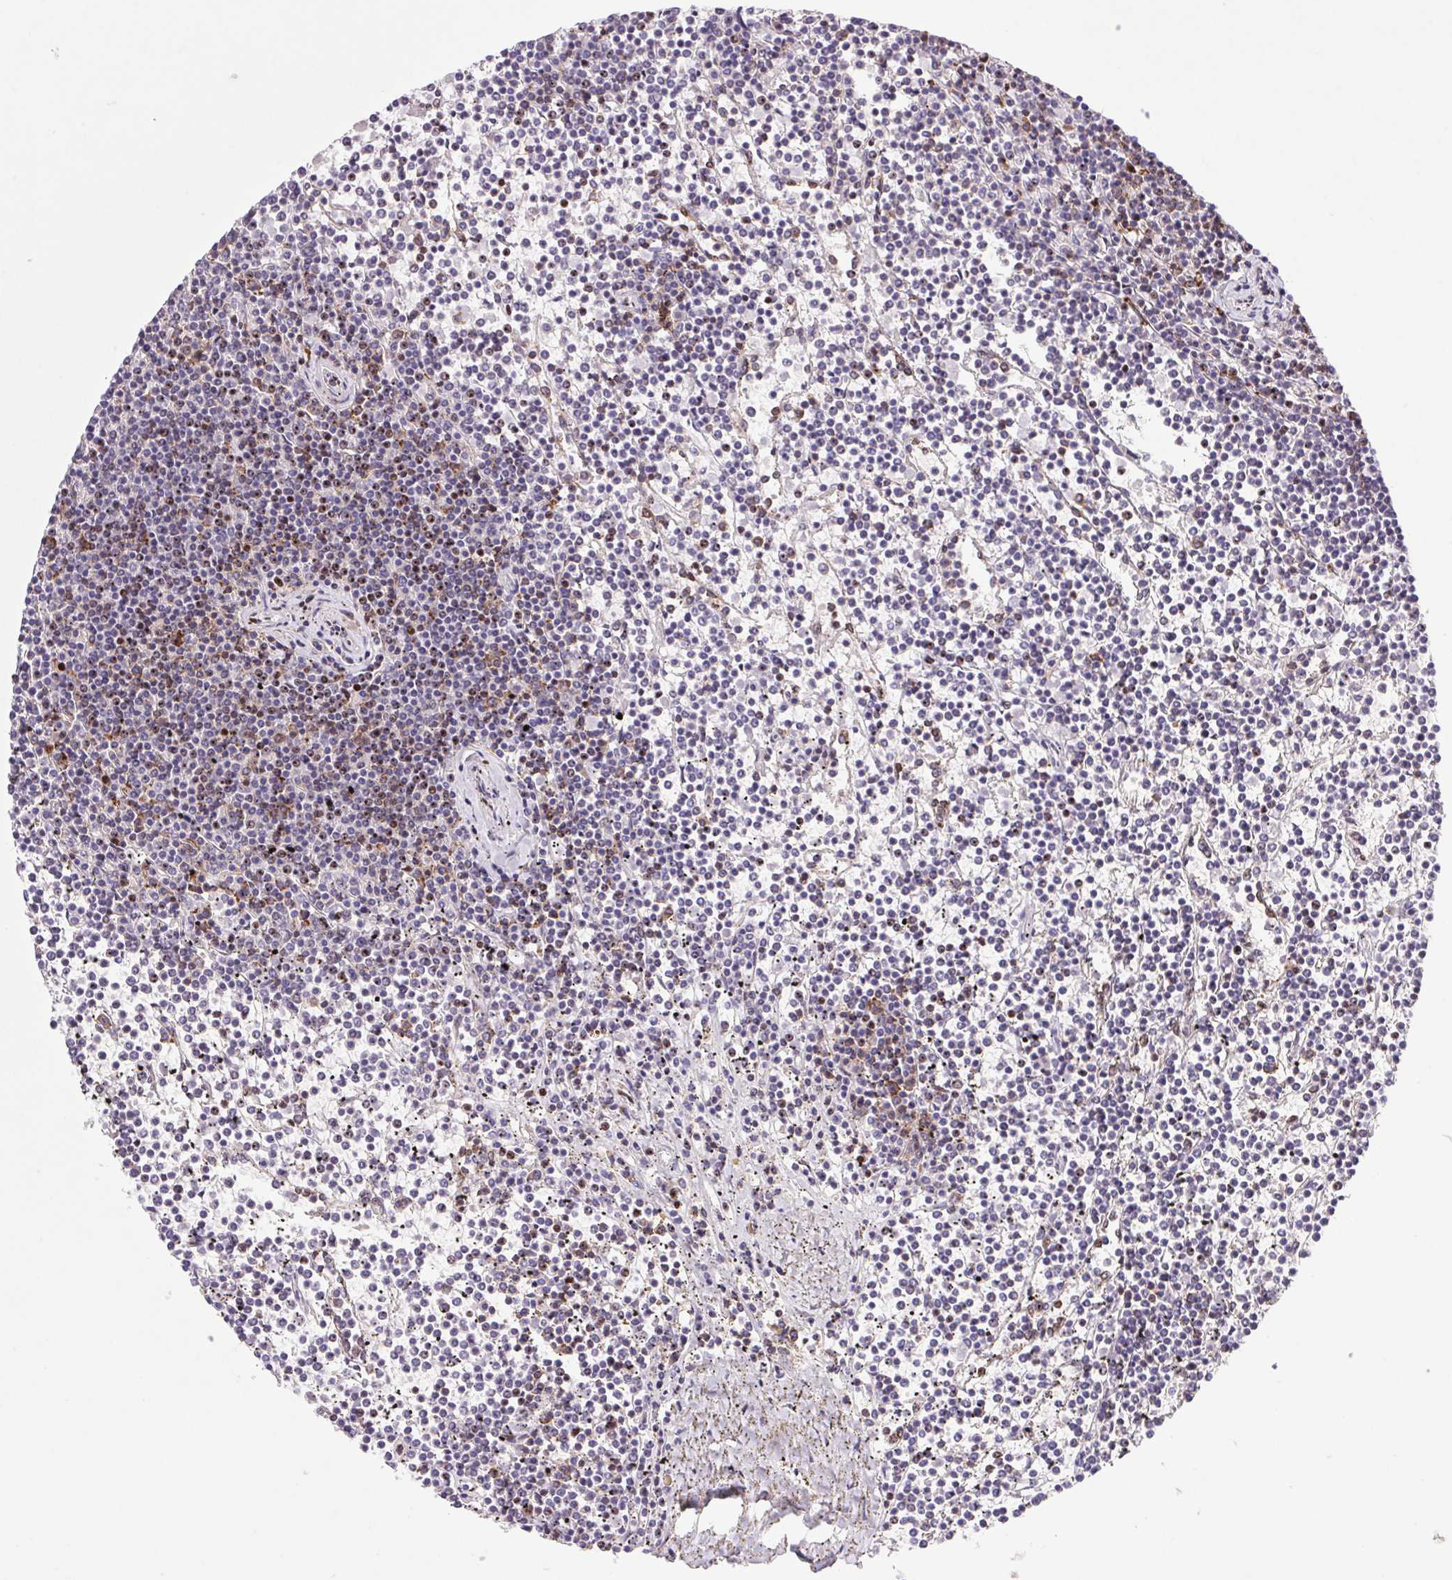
{"staining": {"intensity": "negative", "quantity": "none", "location": "none"}, "tissue": "lymphoma", "cell_type": "Tumor cells", "image_type": "cancer", "snomed": [{"axis": "morphology", "description": "Malignant lymphoma, non-Hodgkin's type, Low grade"}, {"axis": "topography", "description": "Spleen"}], "caption": "An IHC histopathology image of lymphoma is shown. There is no staining in tumor cells of lymphoma. The staining was performed using DAB to visualize the protein expression in brown, while the nuclei were stained in blue with hematoxylin (Magnification: 20x).", "gene": "LDLRAD4", "patient": {"sex": "female", "age": 19}}